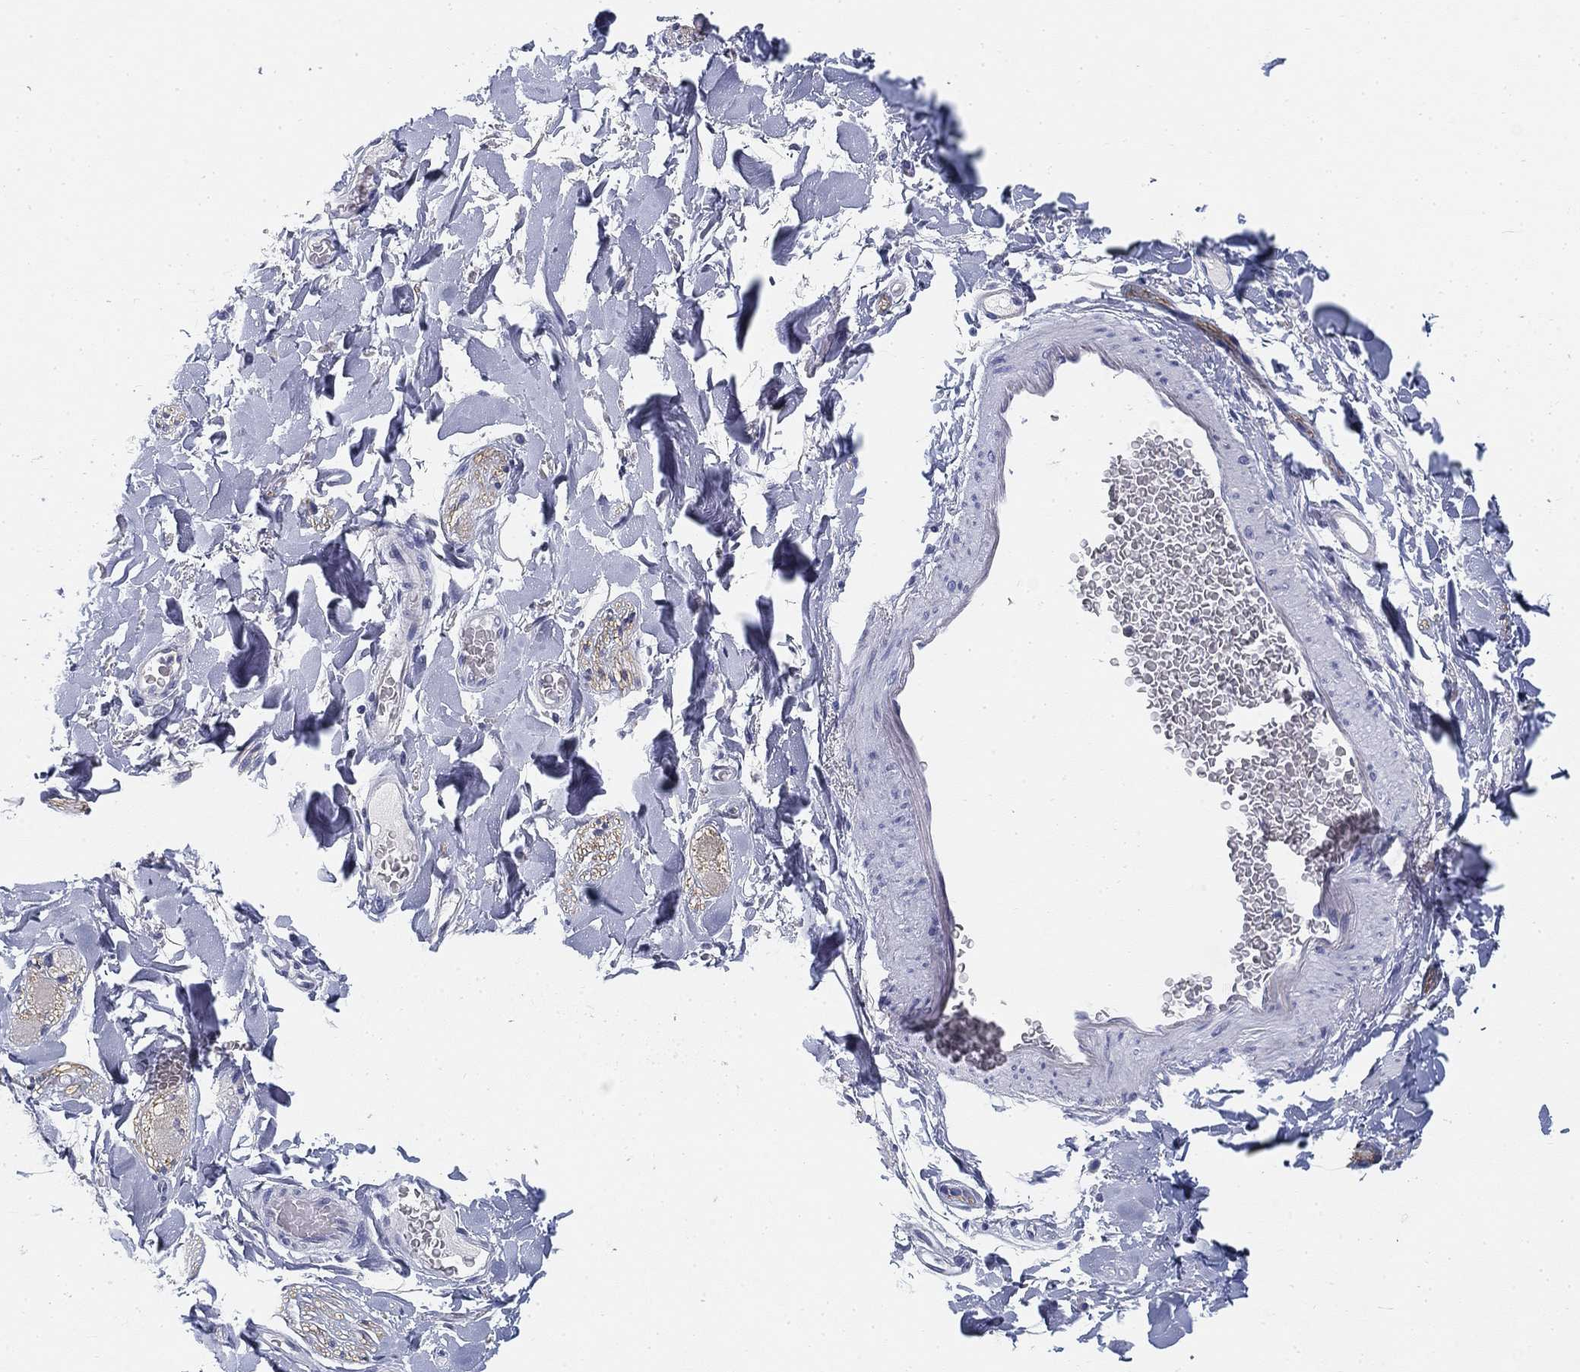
{"staining": {"intensity": "negative", "quantity": "none", "location": "none"}, "tissue": "adipose tissue", "cell_type": "Adipocytes", "image_type": "normal", "snomed": [{"axis": "morphology", "description": "Normal tissue, NOS"}, {"axis": "topography", "description": "Smooth muscle"}, {"axis": "topography", "description": "Duodenum"}, {"axis": "topography", "description": "Peripheral nerve tissue"}], "caption": "Immunohistochemical staining of unremarkable adipose tissue displays no significant staining in adipocytes.", "gene": "SLC2A5", "patient": {"sex": "female", "age": 61}}